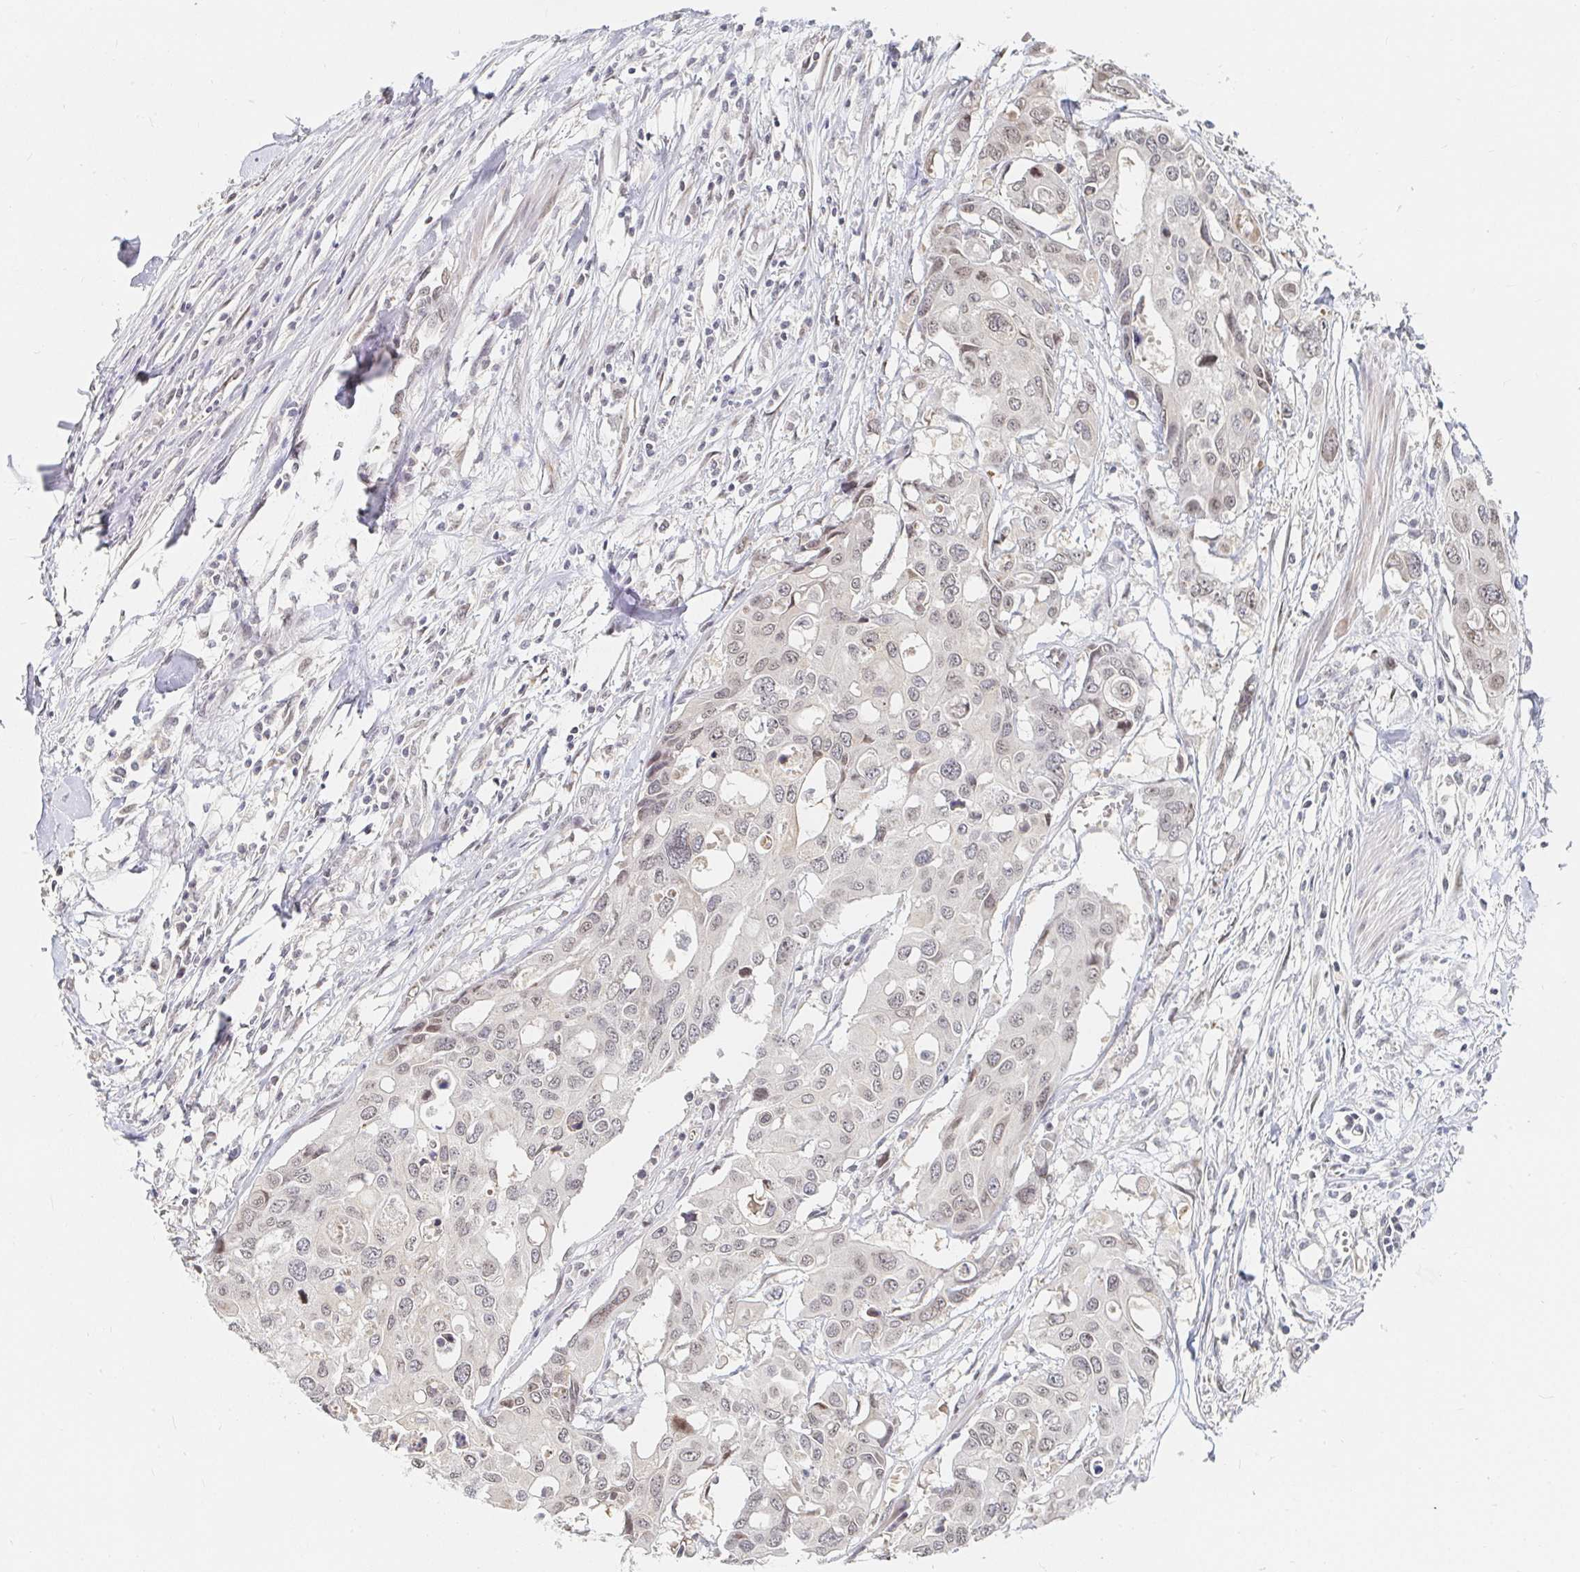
{"staining": {"intensity": "weak", "quantity": "<25%", "location": "nuclear"}, "tissue": "colorectal cancer", "cell_type": "Tumor cells", "image_type": "cancer", "snomed": [{"axis": "morphology", "description": "Adenocarcinoma, NOS"}, {"axis": "topography", "description": "Colon"}], "caption": "The image displays no significant staining in tumor cells of colorectal adenocarcinoma. (Brightfield microscopy of DAB IHC at high magnification).", "gene": "CHD2", "patient": {"sex": "male", "age": 77}}